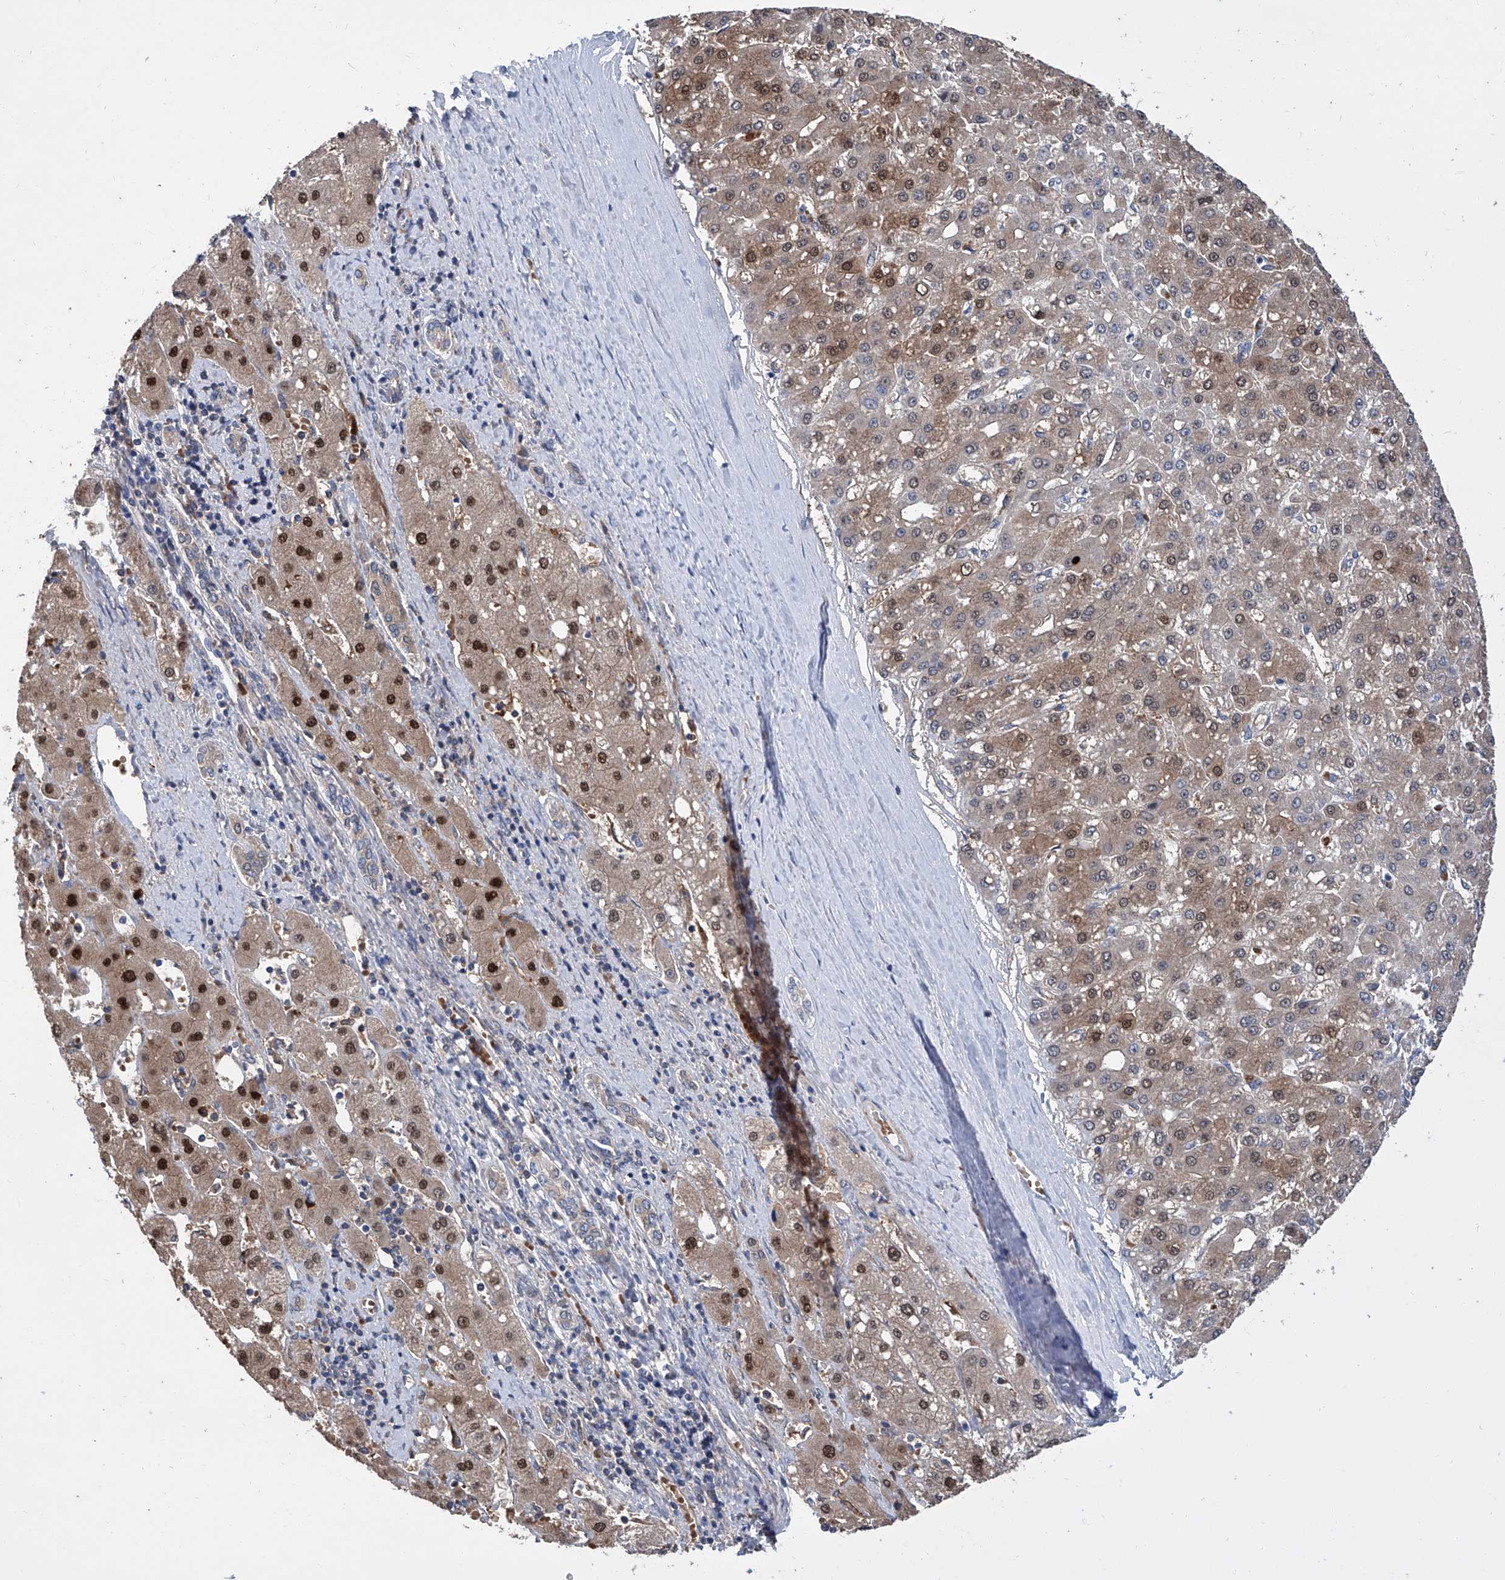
{"staining": {"intensity": "strong", "quantity": "<25%", "location": "cytoplasmic/membranous,nuclear"}, "tissue": "liver cancer", "cell_type": "Tumor cells", "image_type": "cancer", "snomed": [{"axis": "morphology", "description": "Carcinoma, Hepatocellular, NOS"}, {"axis": "topography", "description": "Liver"}], "caption": "Human liver cancer stained for a protein (brown) displays strong cytoplasmic/membranous and nuclear positive positivity in approximately <25% of tumor cells.", "gene": "GPT", "patient": {"sex": "male", "age": 67}}